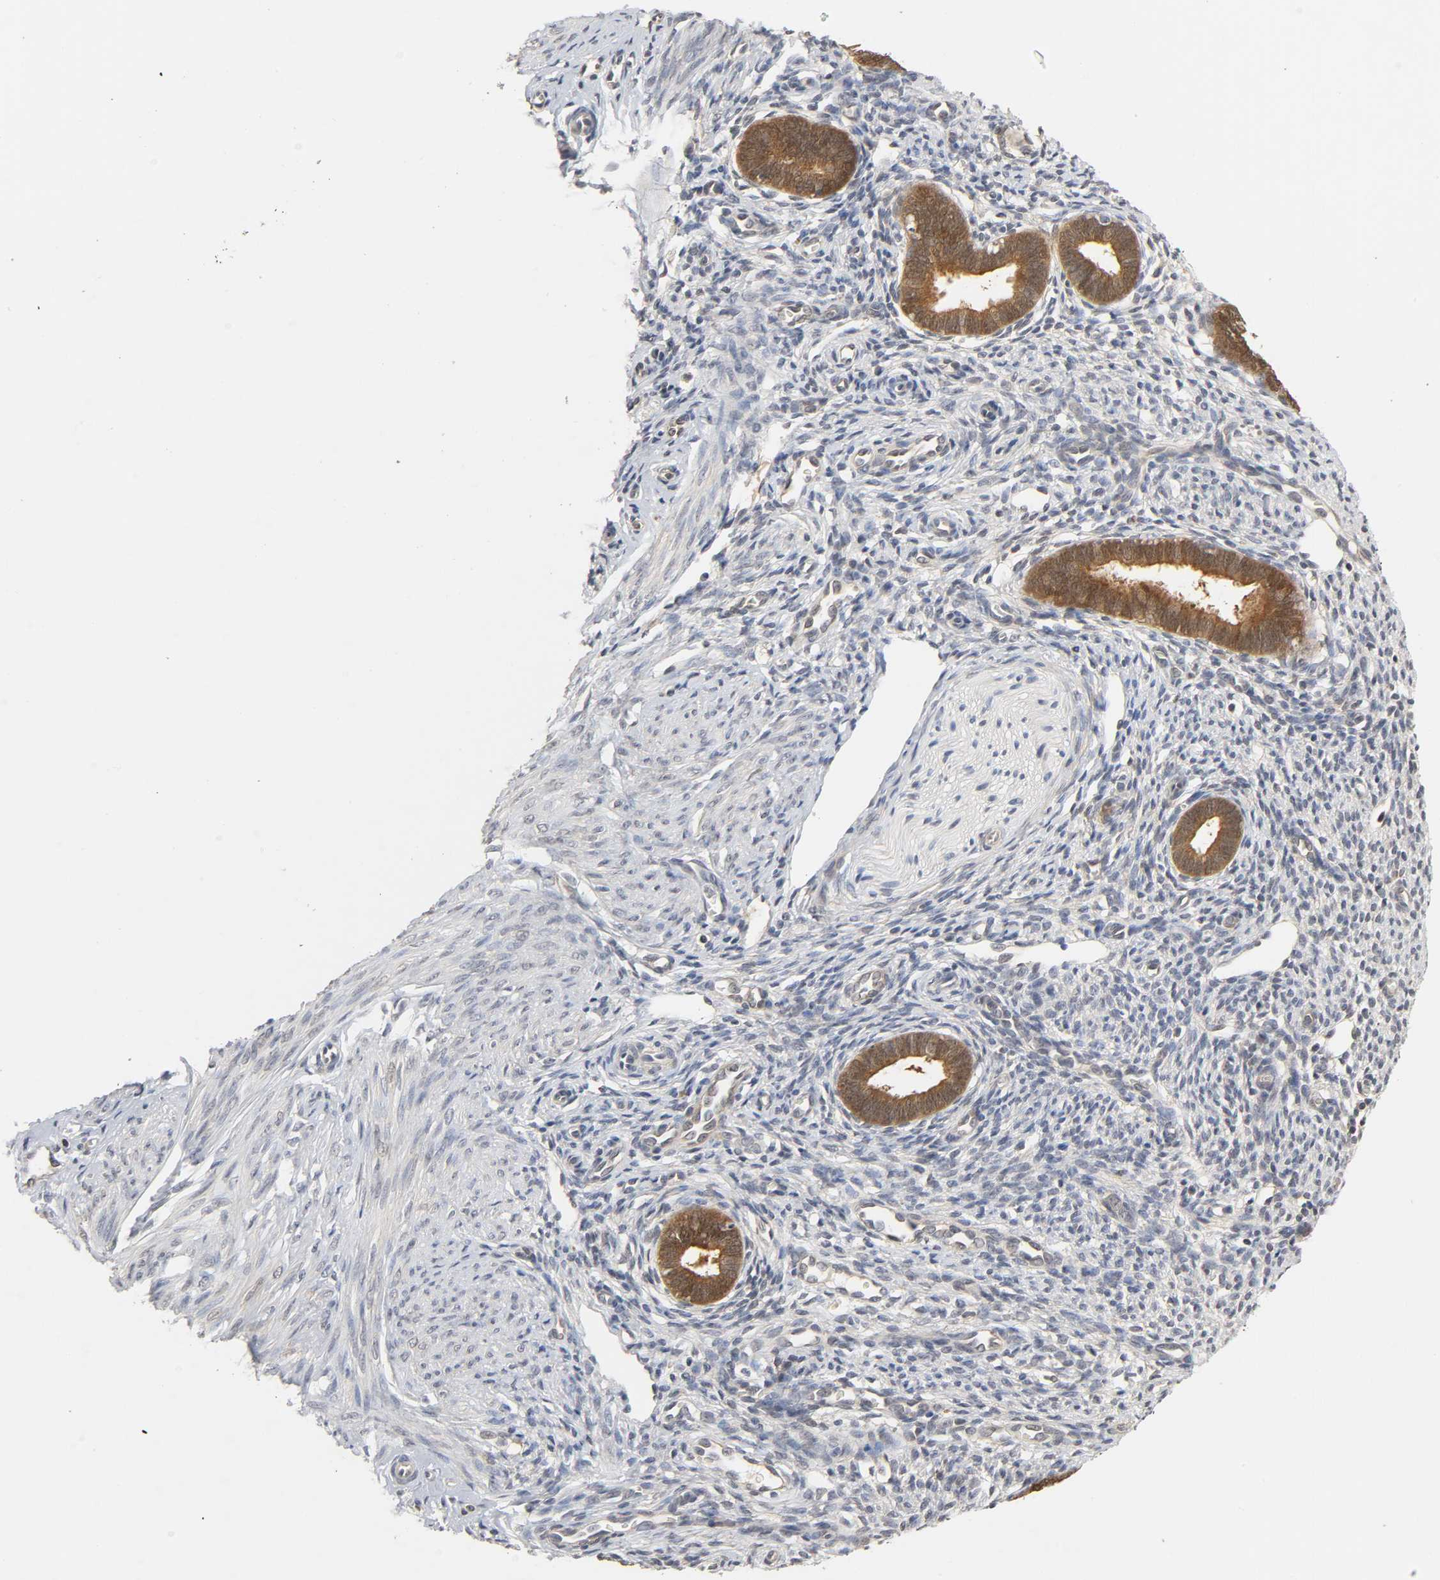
{"staining": {"intensity": "negative", "quantity": "none", "location": "none"}, "tissue": "endometrium", "cell_type": "Cells in endometrial stroma", "image_type": "normal", "snomed": [{"axis": "morphology", "description": "Normal tissue, NOS"}, {"axis": "topography", "description": "Endometrium"}], "caption": "A high-resolution photomicrograph shows IHC staining of normal endometrium, which exhibits no significant expression in cells in endometrial stroma.", "gene": "MIF", "patient": {"sex": "female", "age": 27}}